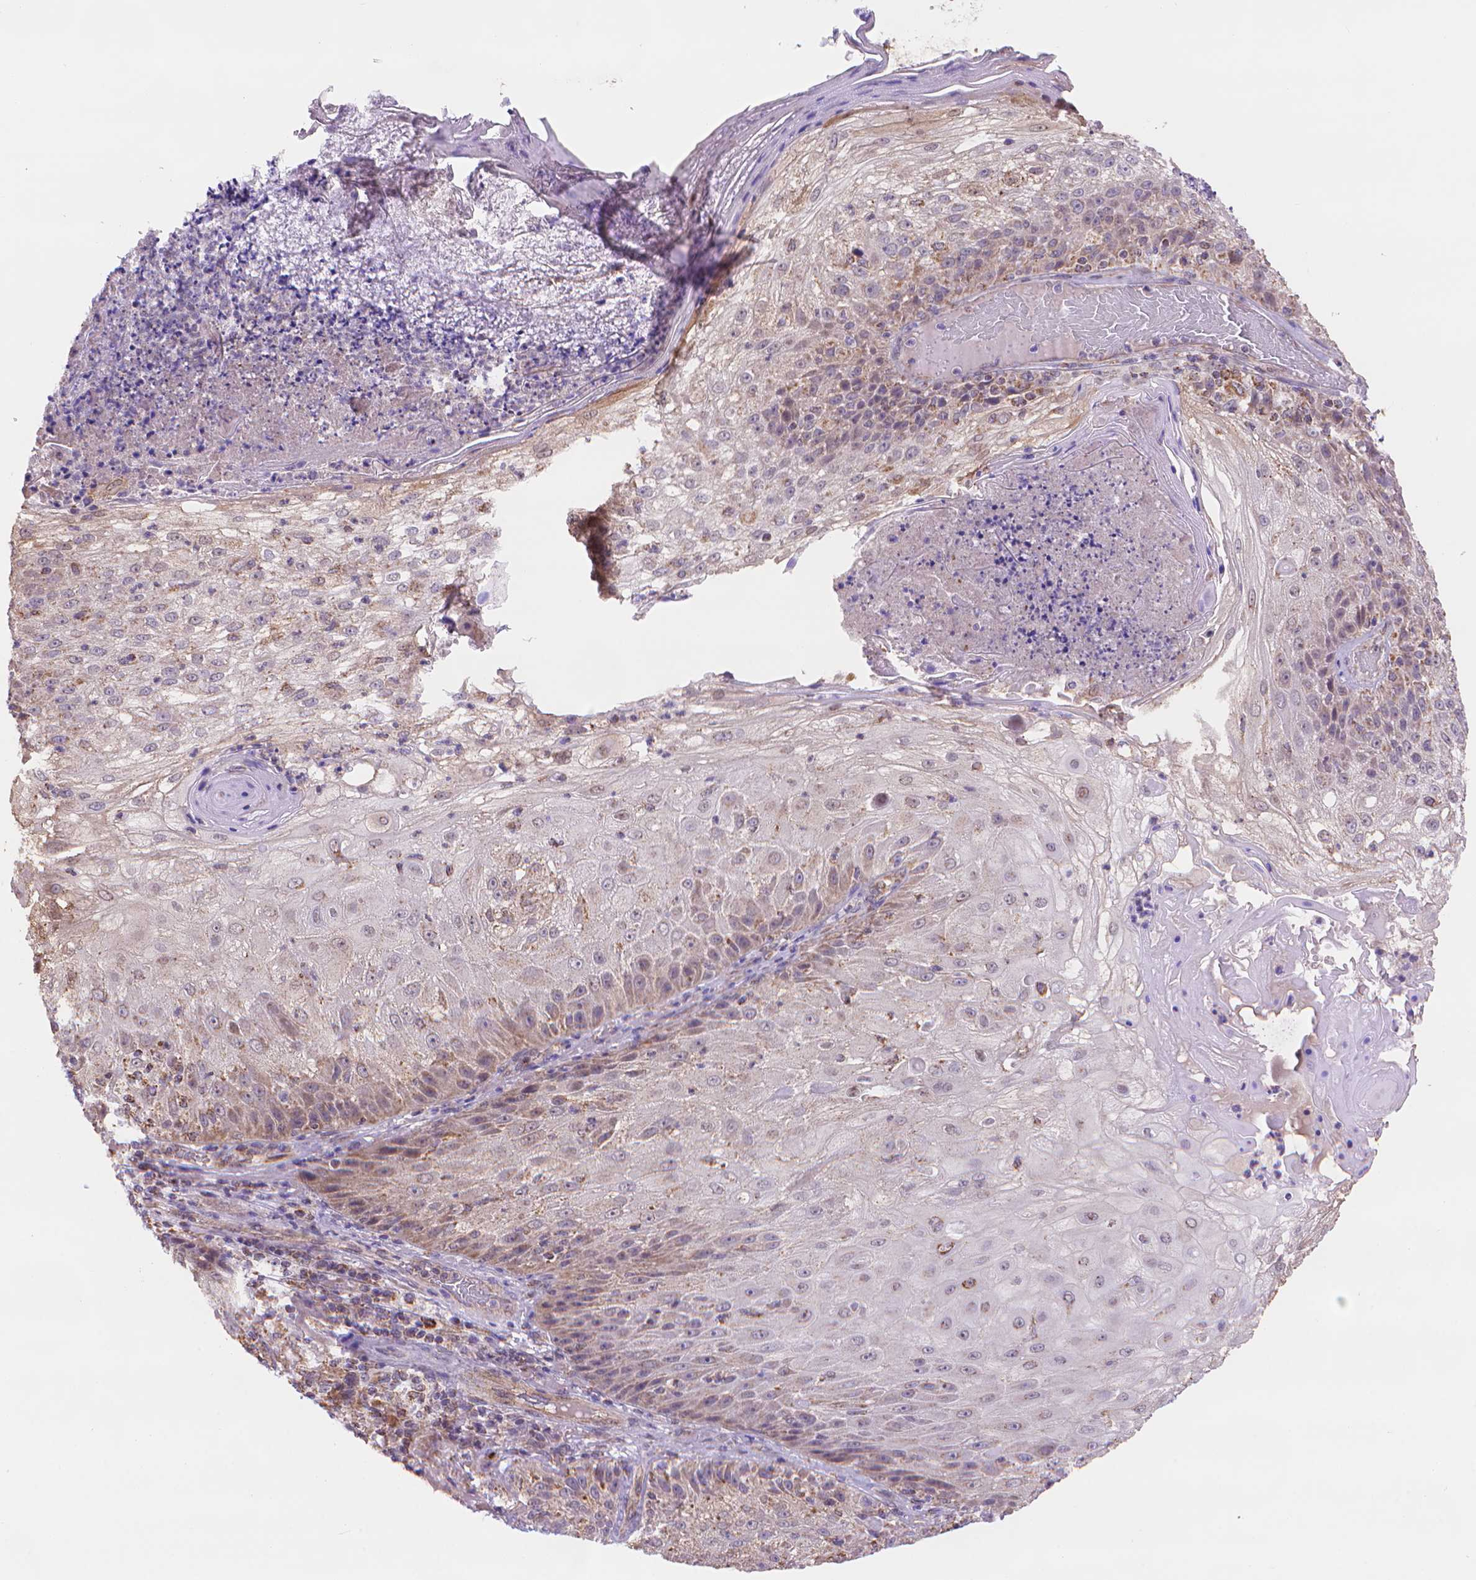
{"staining": {"intensity": "moderate", "quantity": "25%-75%", "location": "cytoplasmic/membranous"}, "tissue": "skin cancer", "cell_type": "Tumor cells", "image_type": "cancer", "snomed": [{"axis": "morphology", "description": "Normal tissue, NOS"}, {"axis": "morphology", "description": "Squamous cell carcinoma, NOS"}, {"axis": "topography", "description": "Skin"}], "caption": "Skin squamous cell carcinoma stained with IHC reveals moderate cytoplasmic/membranous staining in about 25%-75% of tumor cells.", "gene": "CYYR1", "patient": {"sex": "female", "age": 83}}